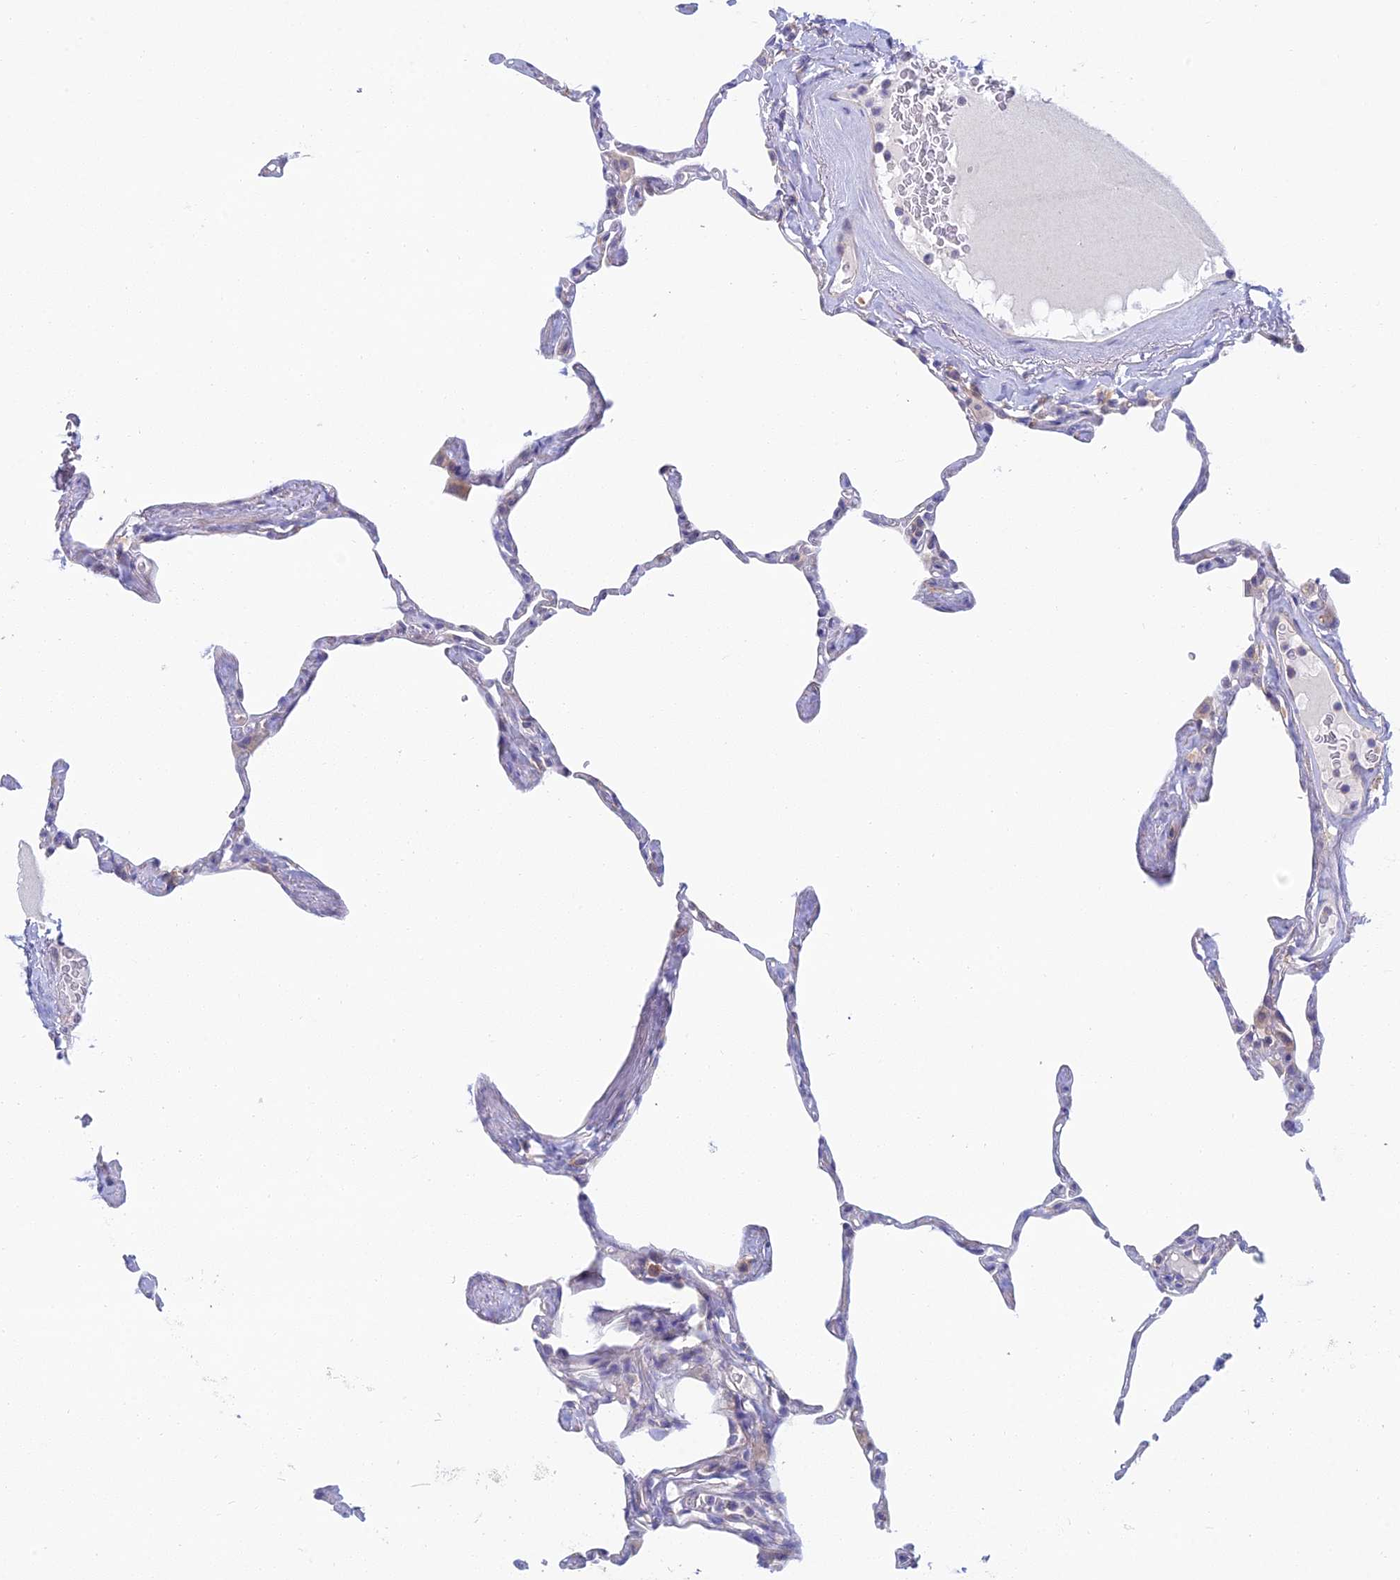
{"staining": {"intensity": "negative", "quantity": "none", "location": "none"}, "tissue": "lung", "cell_type": "Alveolar cells", "image_type": "normal", "snomed": [{"axis": "morphology", "description": "Normal tissue, NOS"}, {"axis": "topography", "description": "Lung"}], "caption": "Immunohistochemical staining of benign human lung reveals no significant staining in alveolar cells.", "gene": "ZNF564", "patient": {"sex": "male", "age": 65}}